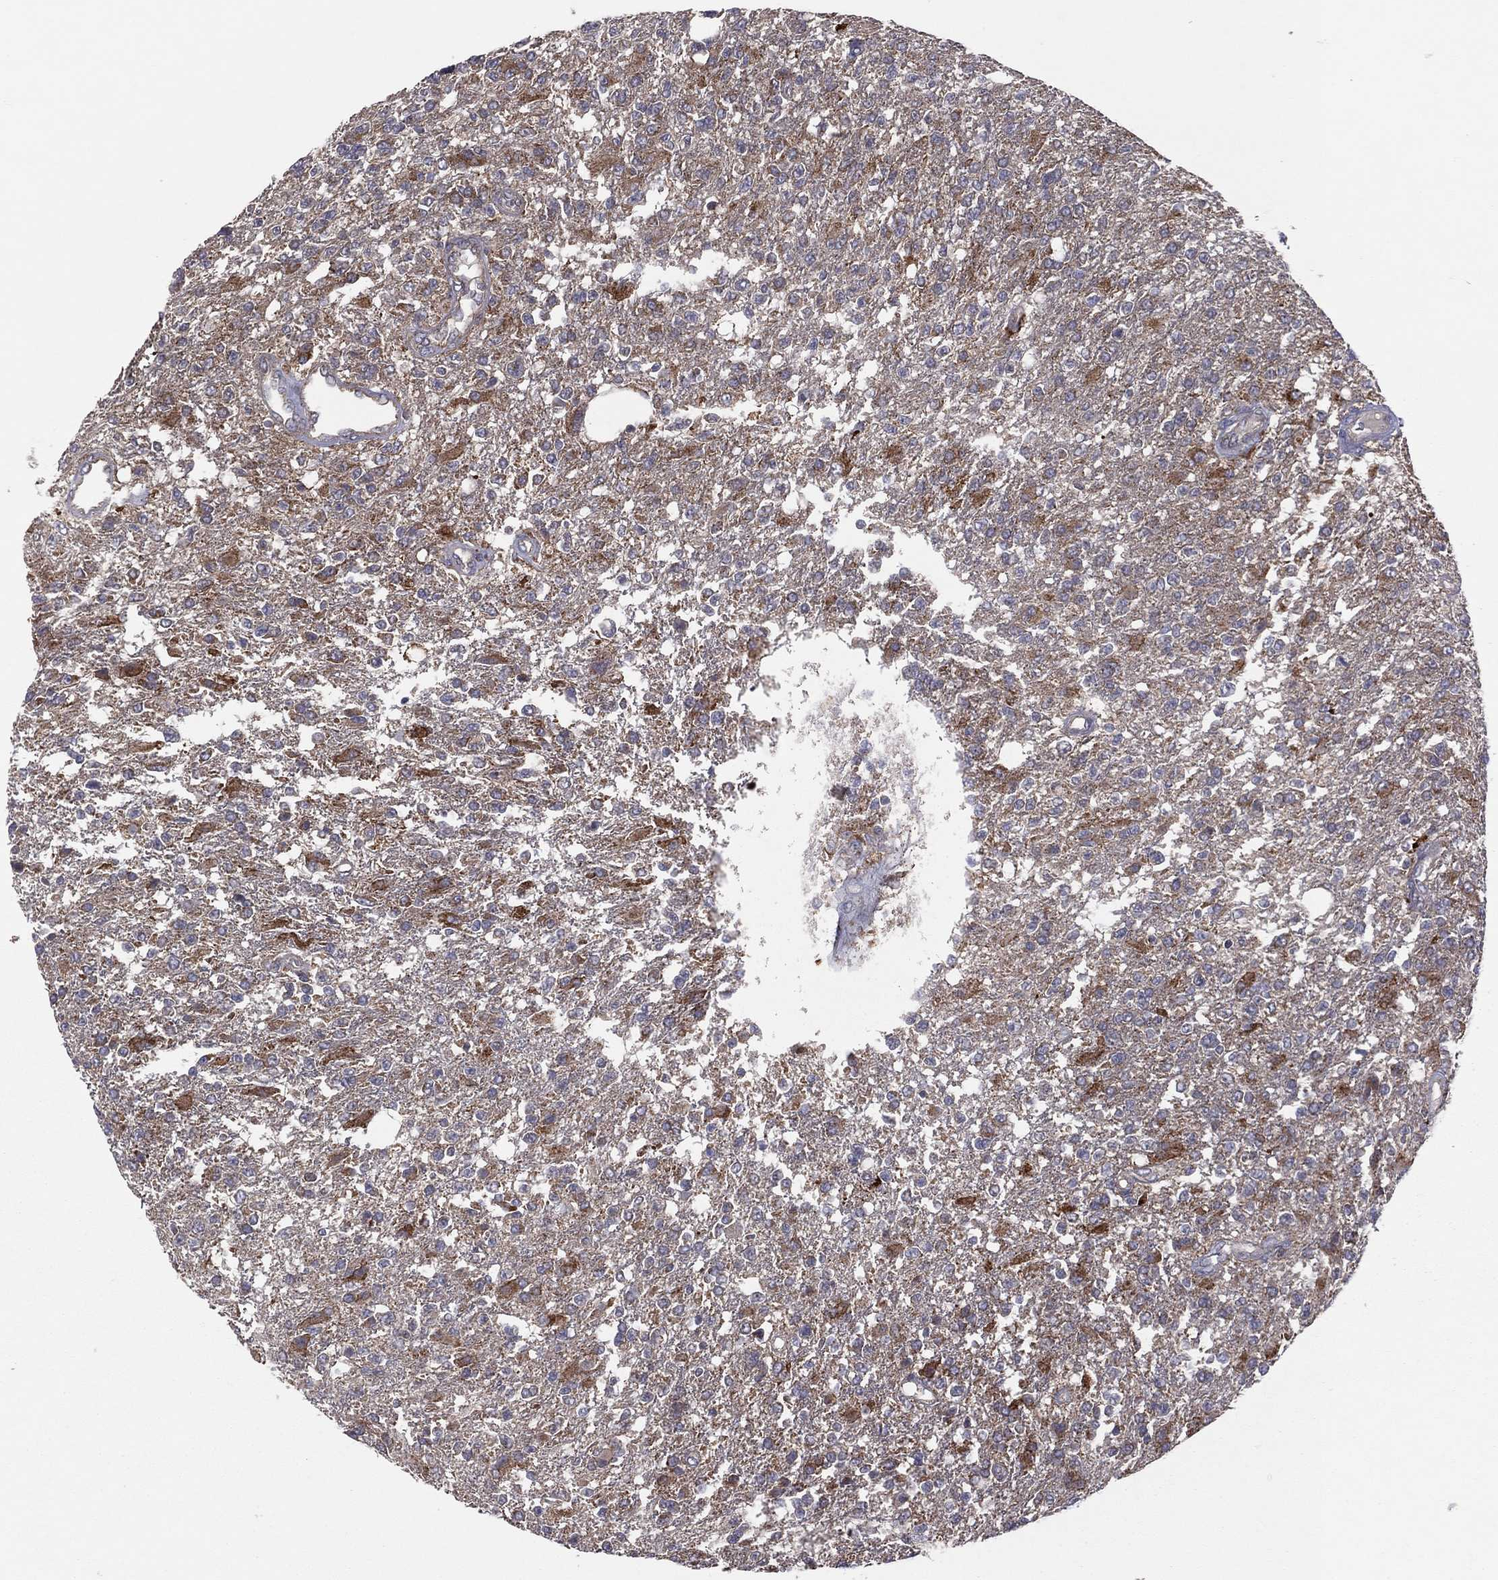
{"staining": {"intensity": "weak", "quantity": "25%-75%", "location": "cytoplasmic/membranous"}, "tissue": "glioma", "cell_type": "Tumor cells", "image_type": "cancer", "snomed": [{"axis": "morphology", "description": "Glioma, malignant, High grade"}, {"axis": "topography", "description": "Brain"}], "caption": "Brown immunohistochemical staining in high-grade glioma (malignant) displays weak cytoplasmic/membranous positivity in about 25%-75% of tumor cells.", "gene": "STARD3", "patient": {"sex": "male", "age": 56}}